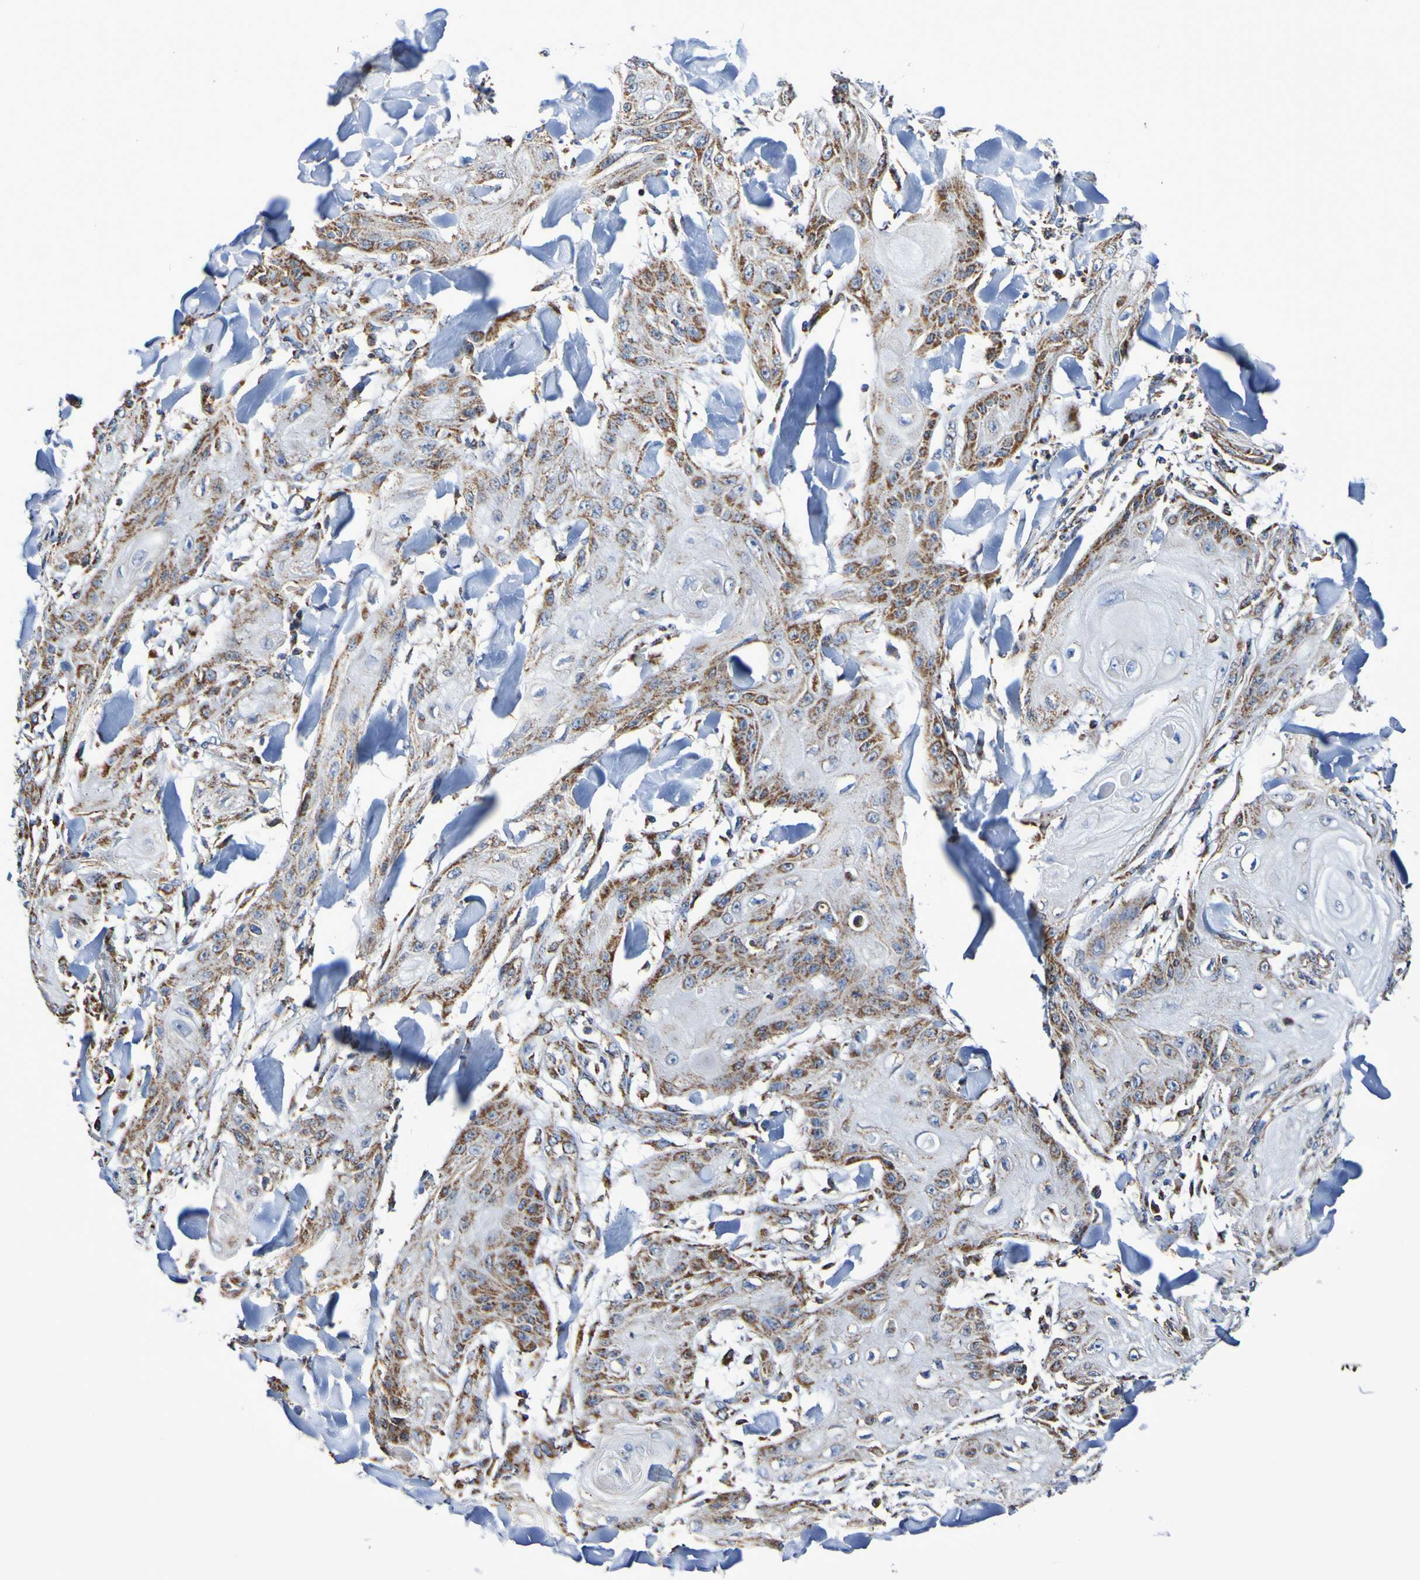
{"staining": {"intensity": "moderate", "quantity": "25%-75%", "location": "cytoplasmic/membranous"}, "tissue": "skin cancer", "cell_type": "Tumor cells", "image_type": "cancer", "snomed": [{"axis": "morphology", "description": "Squamous cell carcinoma, NOS"}, {"axis": "topography", "description": "Skin"}], "caption": "Immunohistochemical staining of human skin cancer (squamous cell carcinoma) reveals medium levels of moderate cytoplasmic/membranous protein staining in about 25%-75% of tumor cells. Nuclei are stained in blue.", "gene": "IL18R1", "patient": {"sex": "male", "age": 74}}